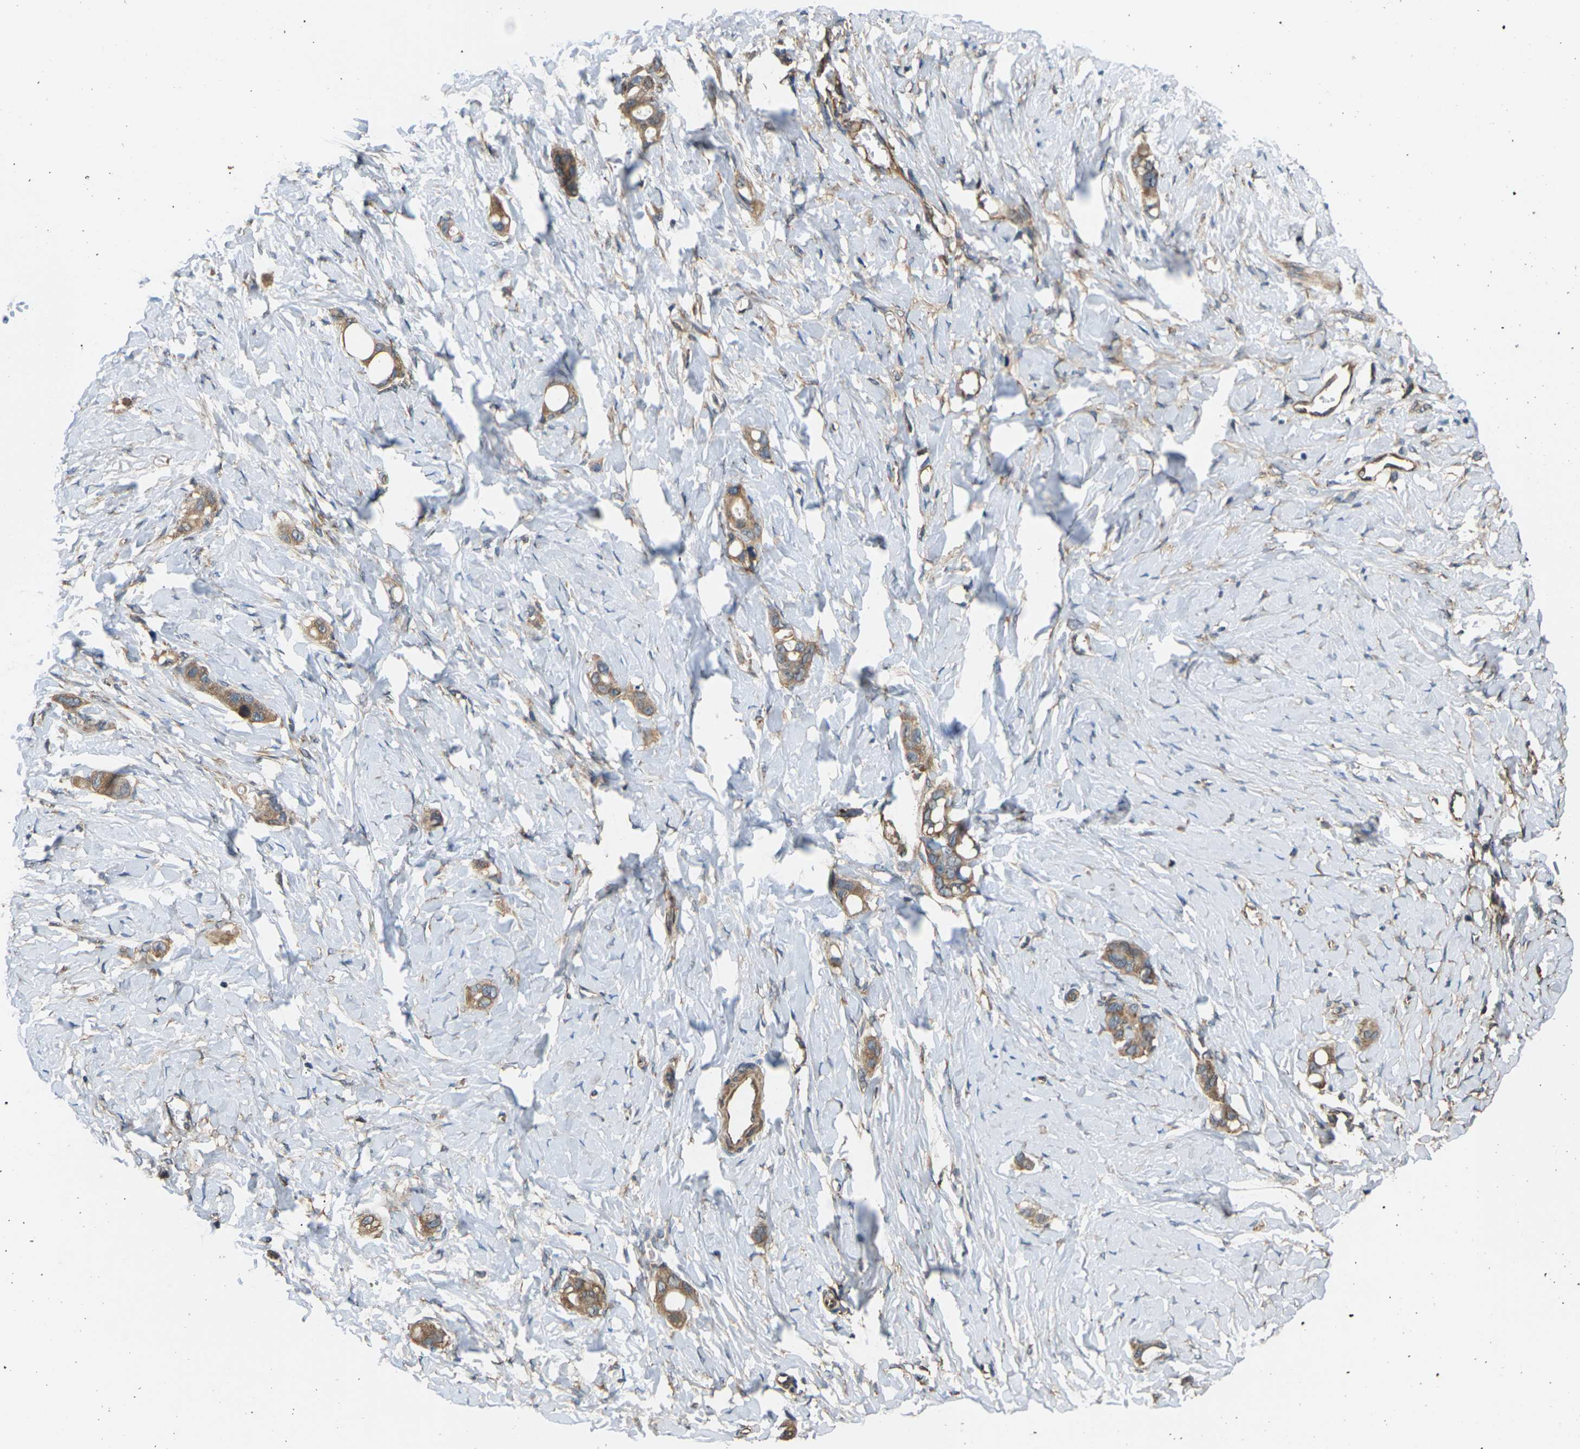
{"staining": {"intensity": "moderate", "quantity": ">75%", "location": "cytoplasmic/membranous"}, "tissue": "stomach cancer", "cell_type": "Tumor cells", "image_type": "cancer", "snomed": [{"axis": "morphology", "description": "Adenocarcinoma, NOS"}, {"axis": "topography", "description": "Stomach"}], "caption": "Protein expression analysis of human stomach cancer reveals moderate cytoplasmic/membranous positivity in approximately >75% of tumor cells.", "gene": "NRAS", "patient": {"sex": "female", "age": 75}}